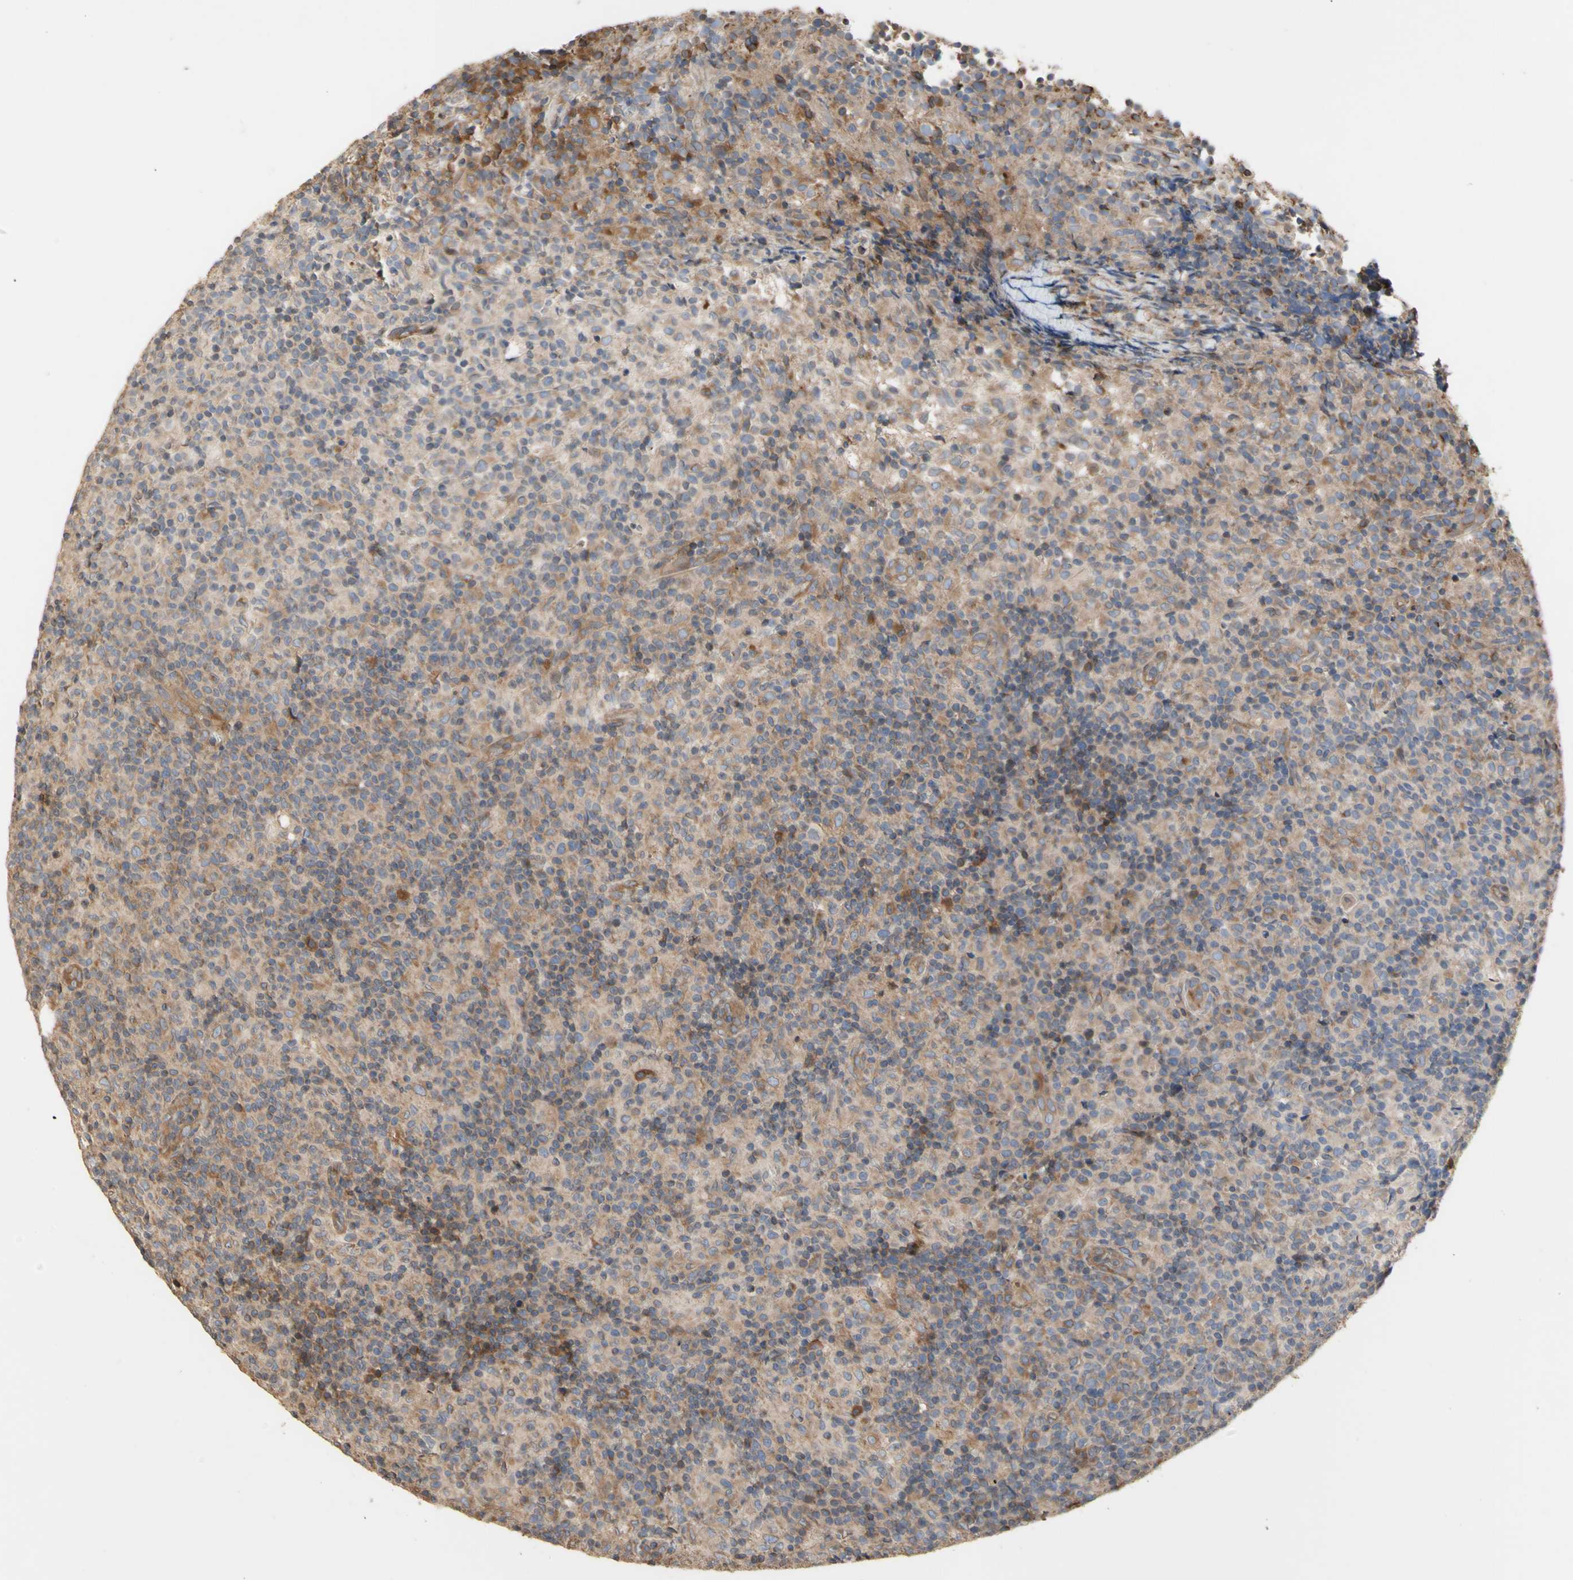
{"staining": {"intensity": "weak", "quantity": "25%-75%", "location": "cytoplasmic/membranous"}, "tissue": "lymph node", "cell_type": "Germinal center cells", "image_type": "normal", "snomed": [{"axis": "morphology", "description": "Normal tissue, NOS"}, {"axis": "morphology", "description": "Inflammation, NOS"}, {"axis": "topography", "description": "Lymph node"}], "caption": "Immunohistochemical staining of unremarkable human lymph node displays weak cytoplasmic/membranous protein staining in about 25%-75% of germinal center cells. Ihc stains the protein of interest in brown and the nuclei are stained blue.", "gene": "NECTIN3", "patient": {"sex": "male", "age": 55}}